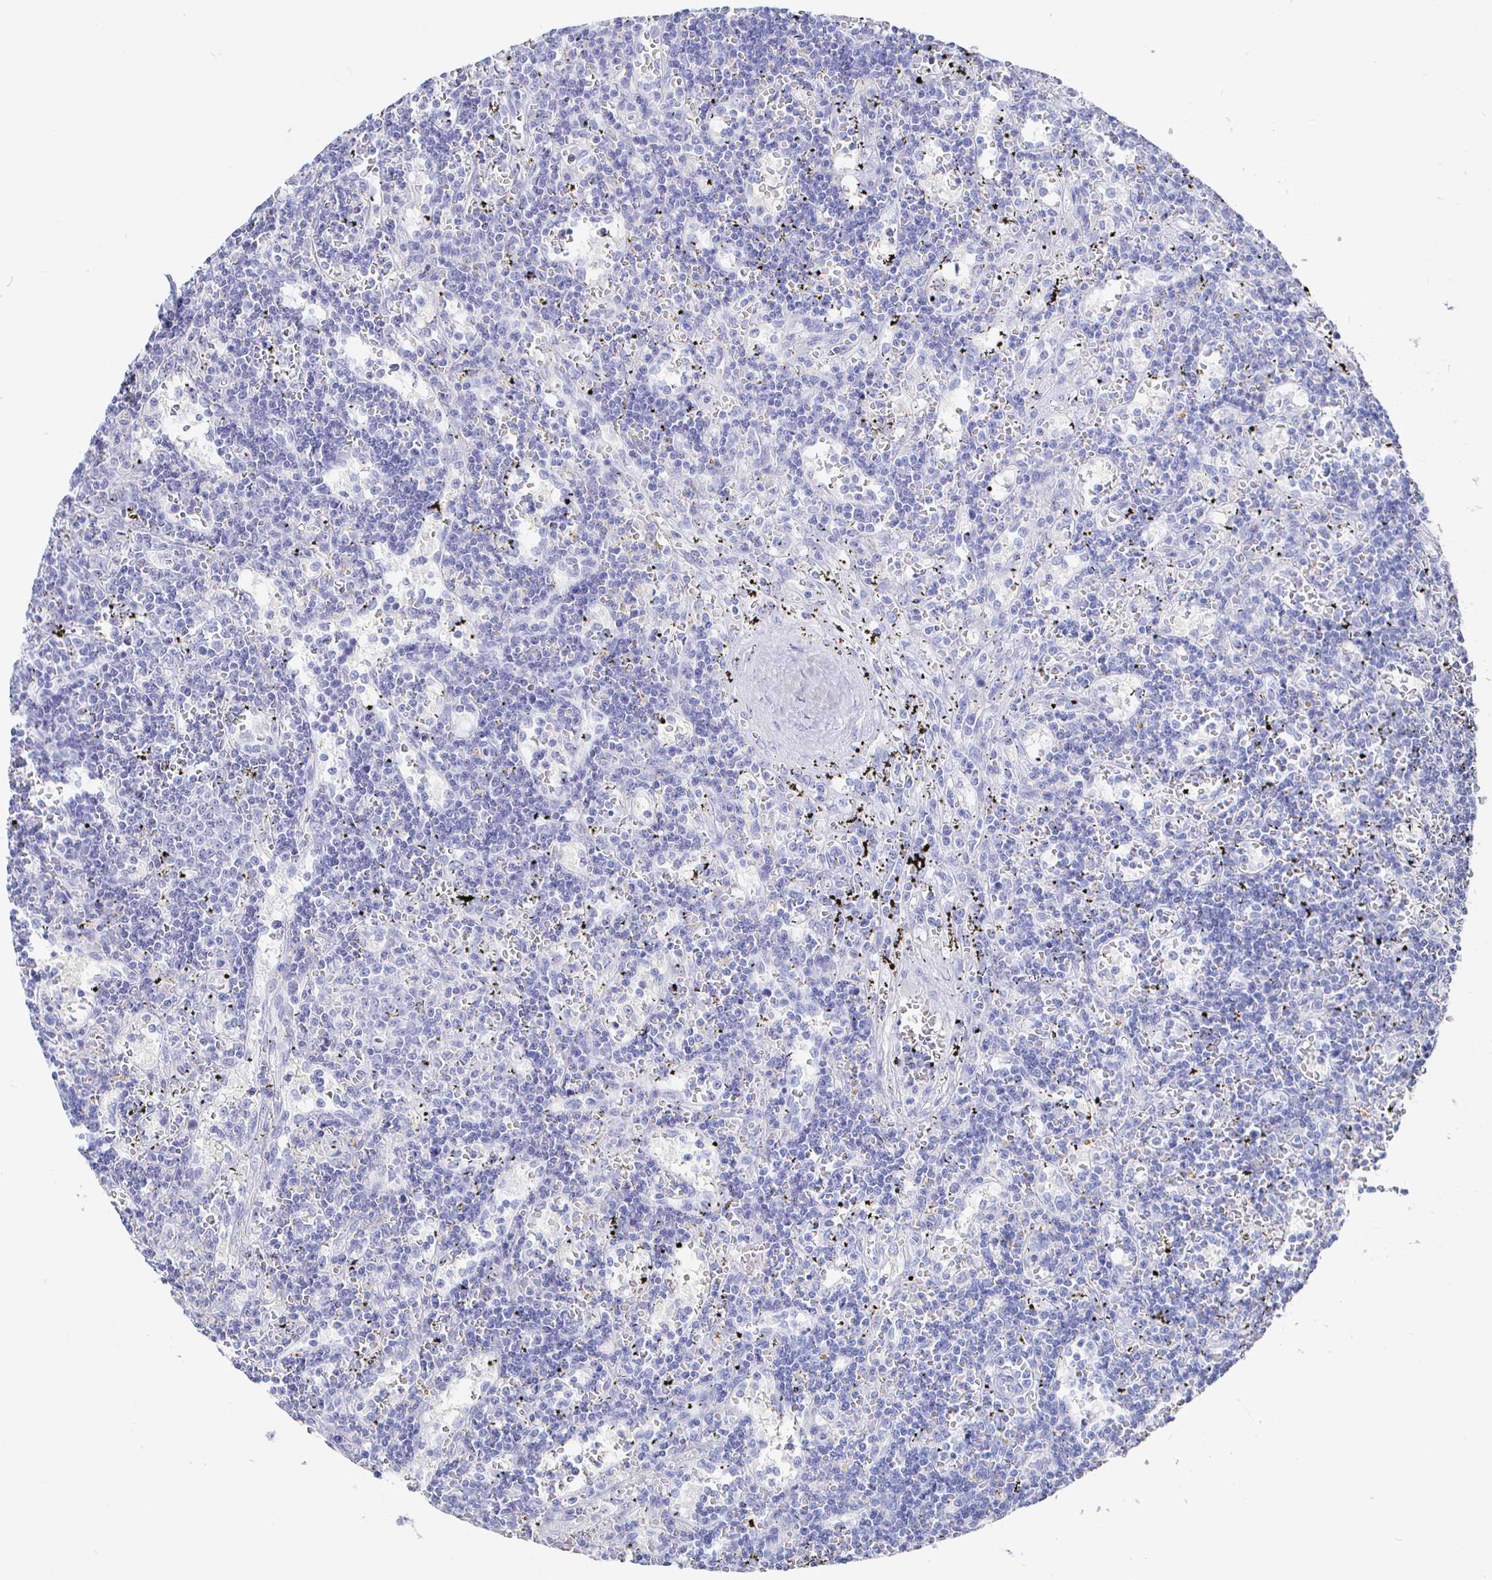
{"staining": {"intensity": "negative", "quantity": "none", "location": "none"}, "tissue": "lymphoma", "cell_type": "Tumor cells", "image_type": "cancer", "snomed": [{"axis": "morphology", "description": "Malignant lymphoma, non-Hodgkin's type, Low grade"}, {"axis": "topography", "description": "Spleen"}], "caption": "Tumor cells show no significant positivity in malignant lymphoma, non-Hodgkin's type (low-grade).", "gene": "CLCA1", "patient": {"sex": "male", "age": 60}}